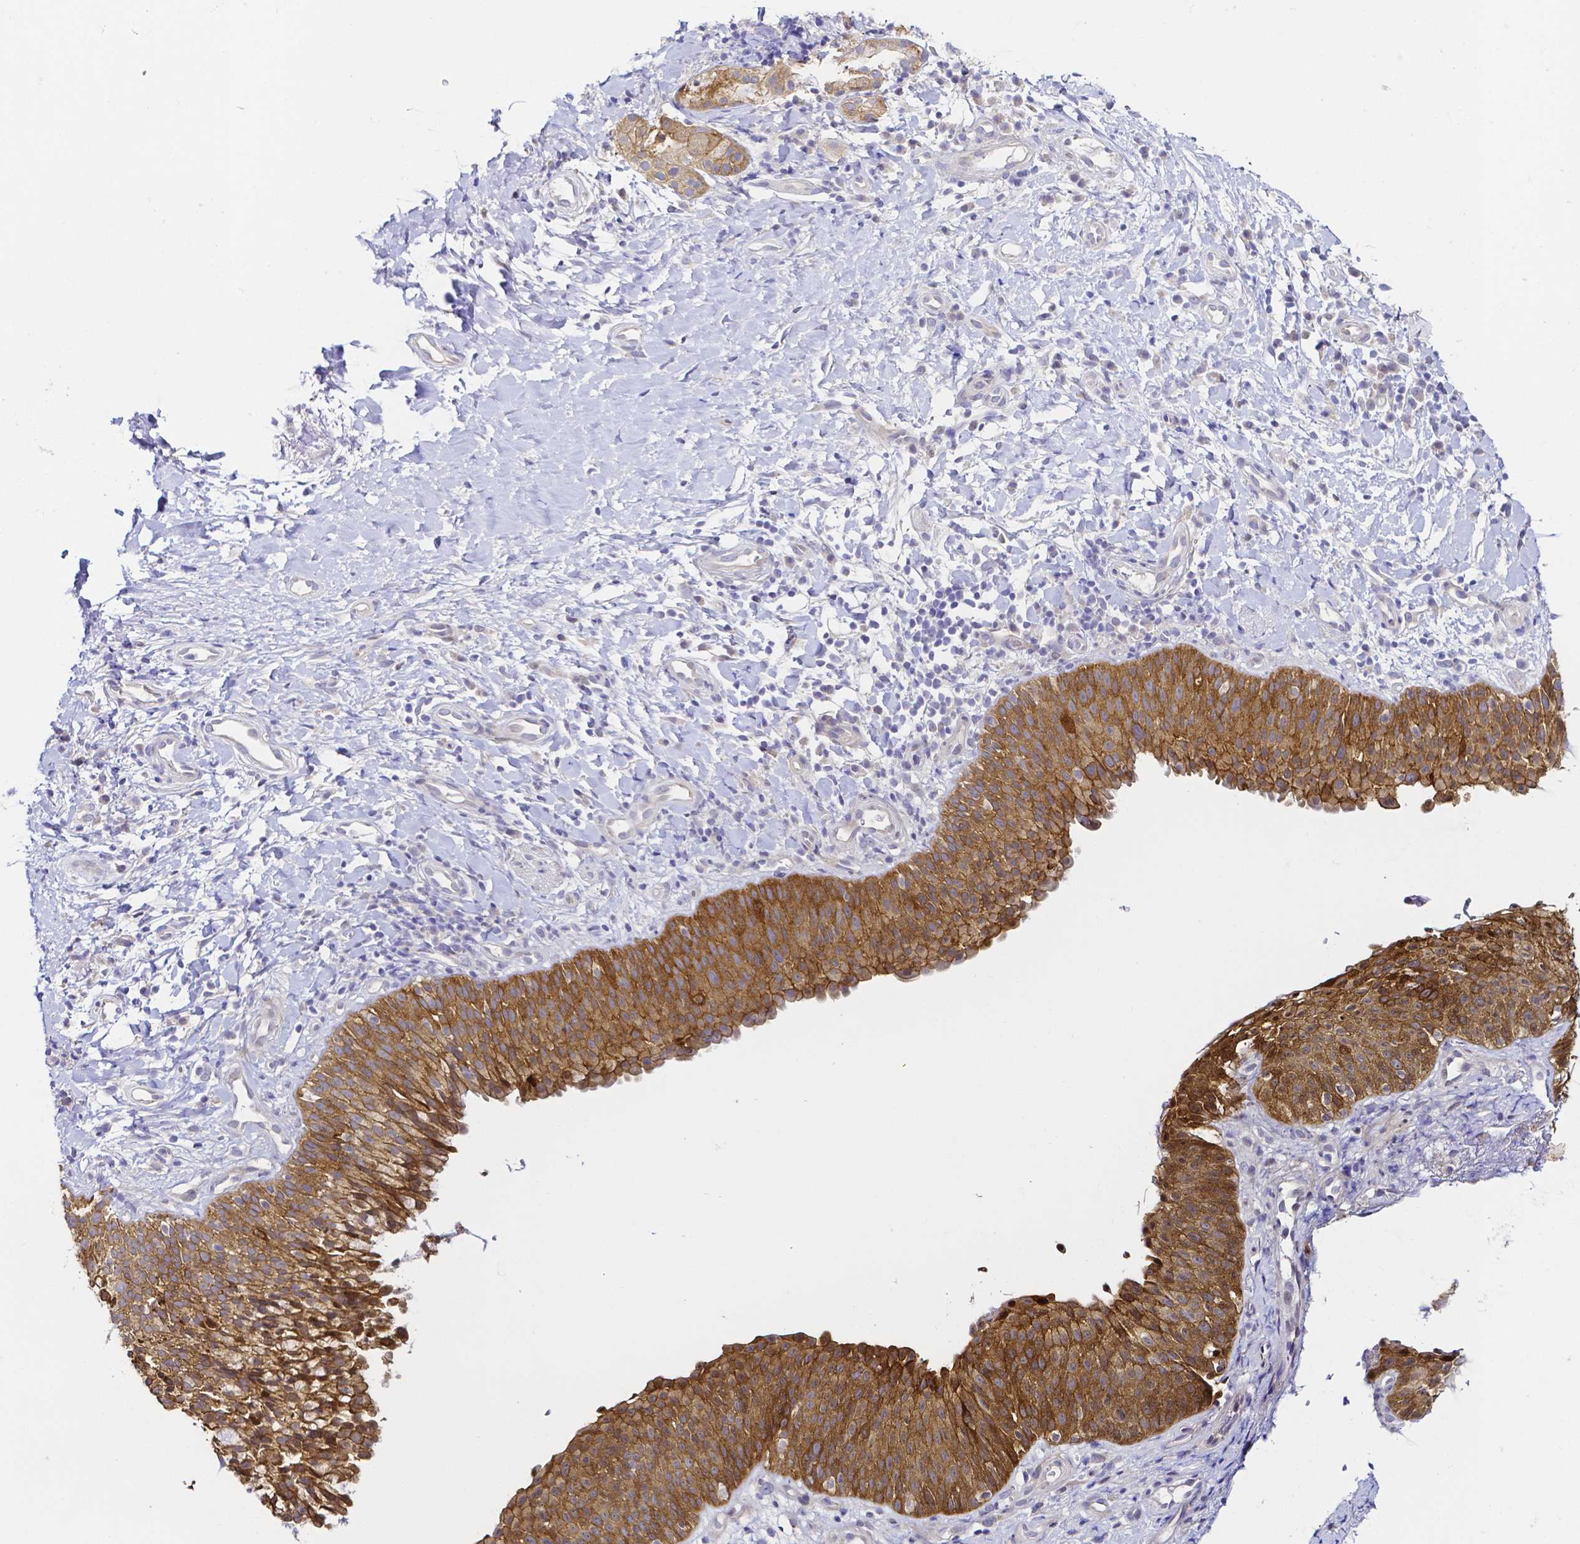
{"staining": {"intensity": "moderate", "quantity": ">75%", "location": "cytoplasmic/membranous"}, "tissue": "nasopharynx", "cell_type": "Respiratory epithelial cells", "image_type": "normal", "snomed": [{"axis": "morphology", "description": "Normal tissue, NOS"}, {"axis": "morphology", "description": "Inflammation, NOS"}, {"axis": "topography", "description": "Nasopharynx"}], "caption": "IHC (DAB (3,3'-diaminobenzidine)) staining of unremarkable nasopharynx displays moderate cytoplasmic/membranous protein expression in about >75% of respiratory epithelial cells. (DAB = brown stain, brightfield microscopy at high magnification).", "gene": "PKP3", "patient": {"sex": "male", "age": 54}}